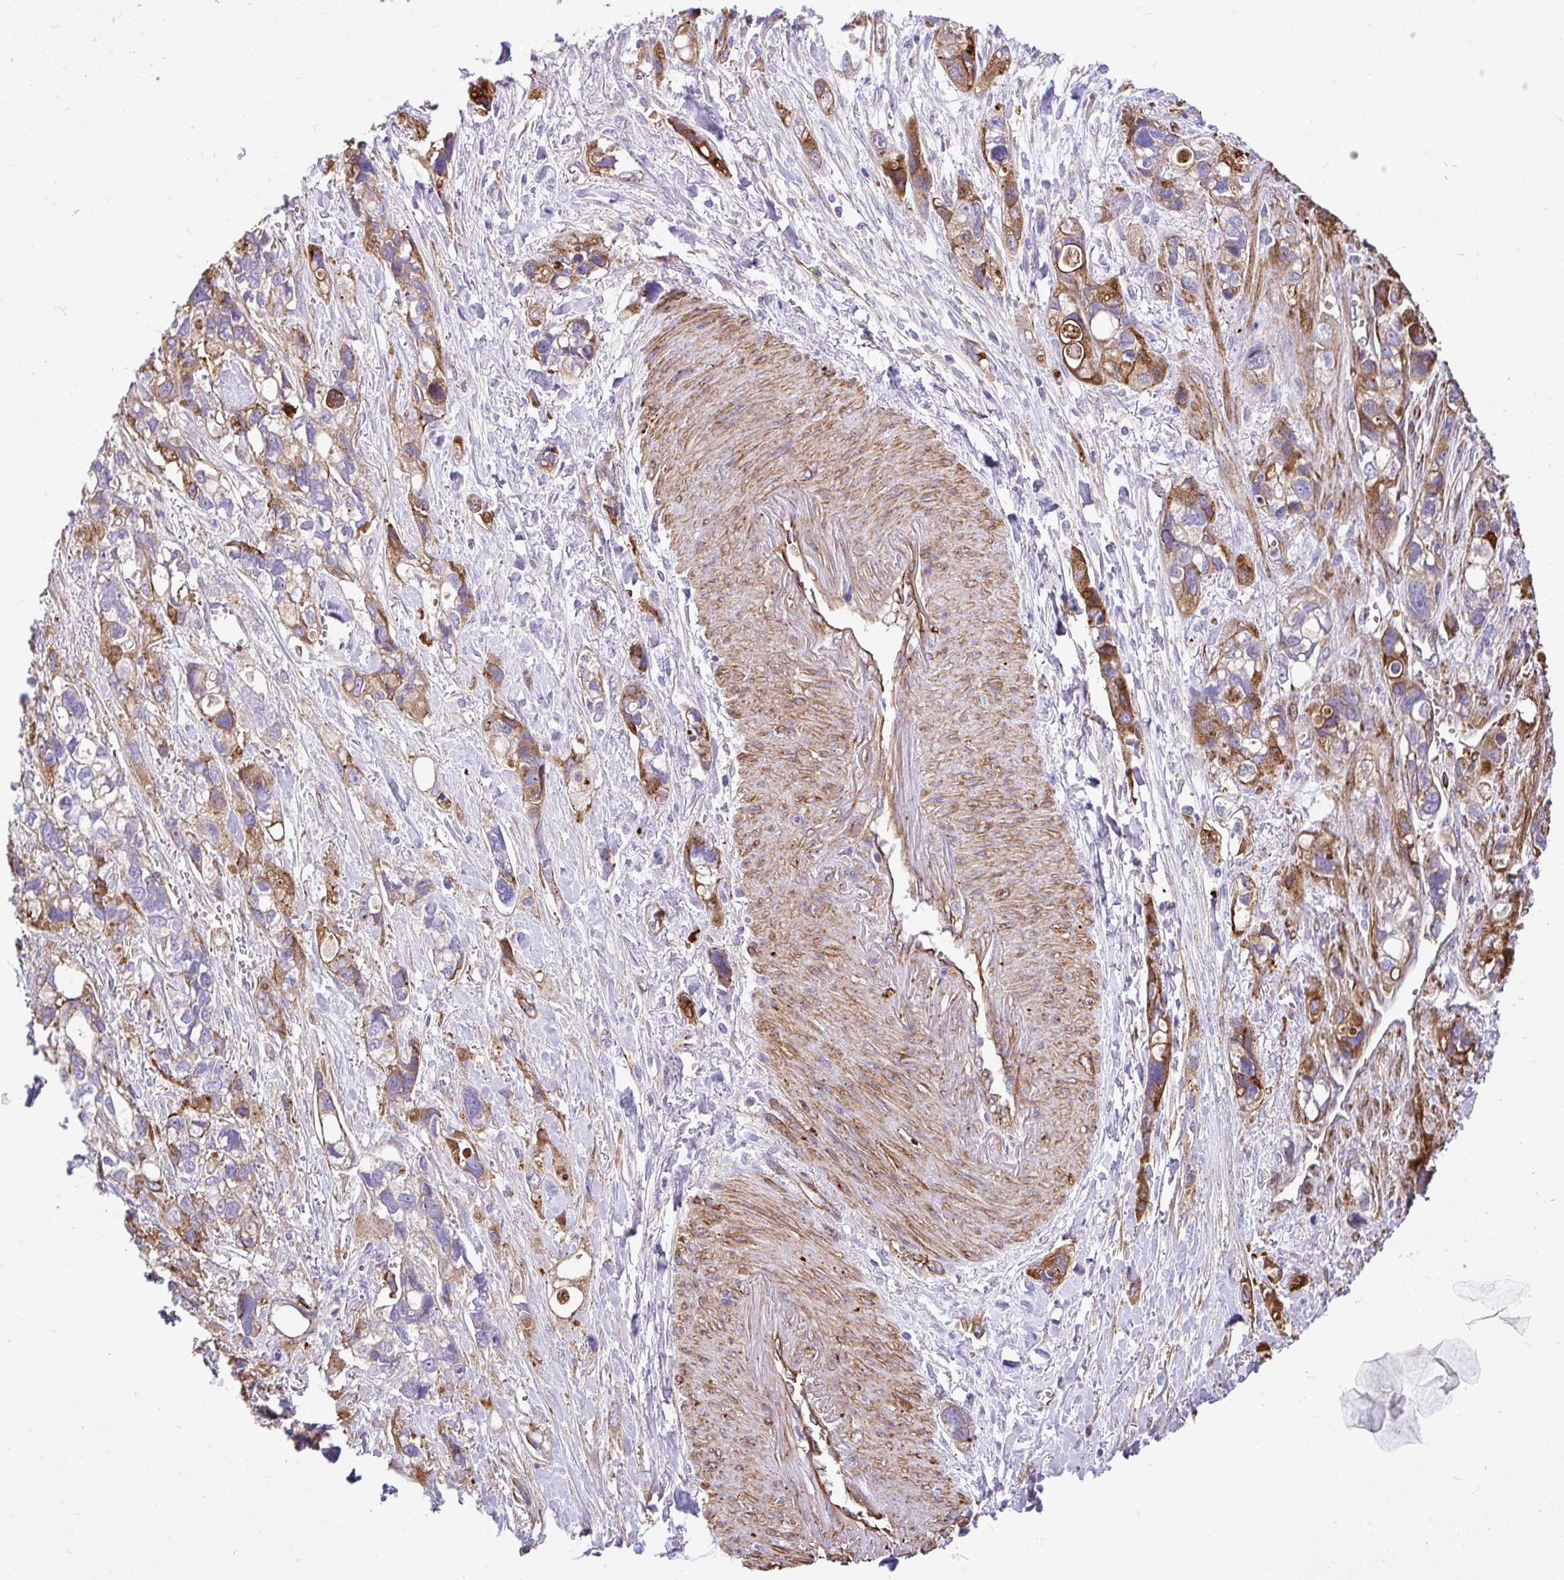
{"staining": {"intensity": "strong", "quantity": "25%-75%", "location": "cytoplasmic/membranous"}, "tissue": "stomach cancer", "cell_type": "Tumor cells", "image_type": "cancer", "snomed": [{"axis": "morphology", "description": "Adenocarcinoma, NOS"}, {"axis": "topography", "description": "Stomach, upper"}], "caption": "This is an image of immunohistochemistry (IHC) staining of stomach cancer, which shows strong staining in the cytoplasmic/membranous of tumor cells.", "gene": "PTPRK", "patient": {"sex": "female", "age": 81}}